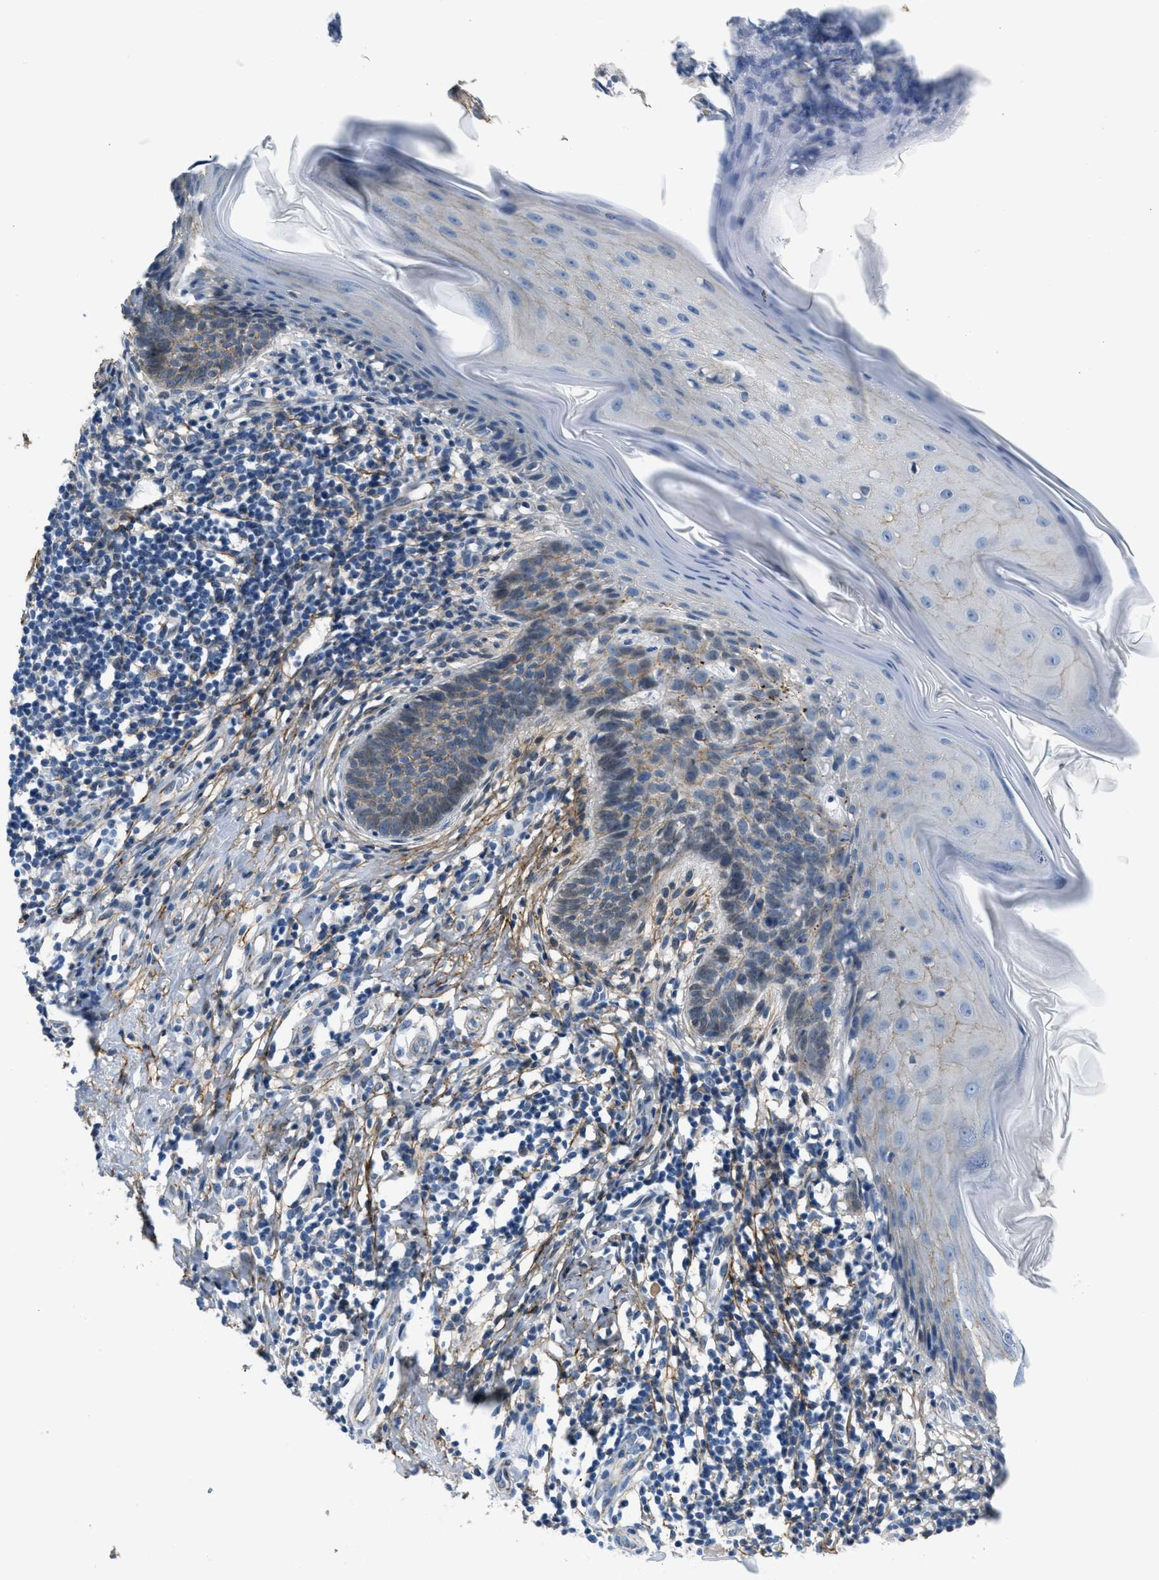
{"staining": {"intensity": "weak", "quantity": "<25%", "location": "cytoplasmic/membranous"}, "tissue": "skin cancer", "cell_type": "Tumor cells", "image_type": "cancer", "snomed": [{"axis": "morphology", "description": "Basal cell carcinoma"}, {"axis": "topography", "description": "Skin"}], "caption": "Immunohistochemical staining of human skin basal cell carcinoma demonstrates no significant expression in tumor cells. (Stains: DAB IHC with hematoxylin counter stain, Microscopy: brightfield microscopy at high magnification).", "gene": "FBN1", "patient": {"sex": "male", "age": 60}}